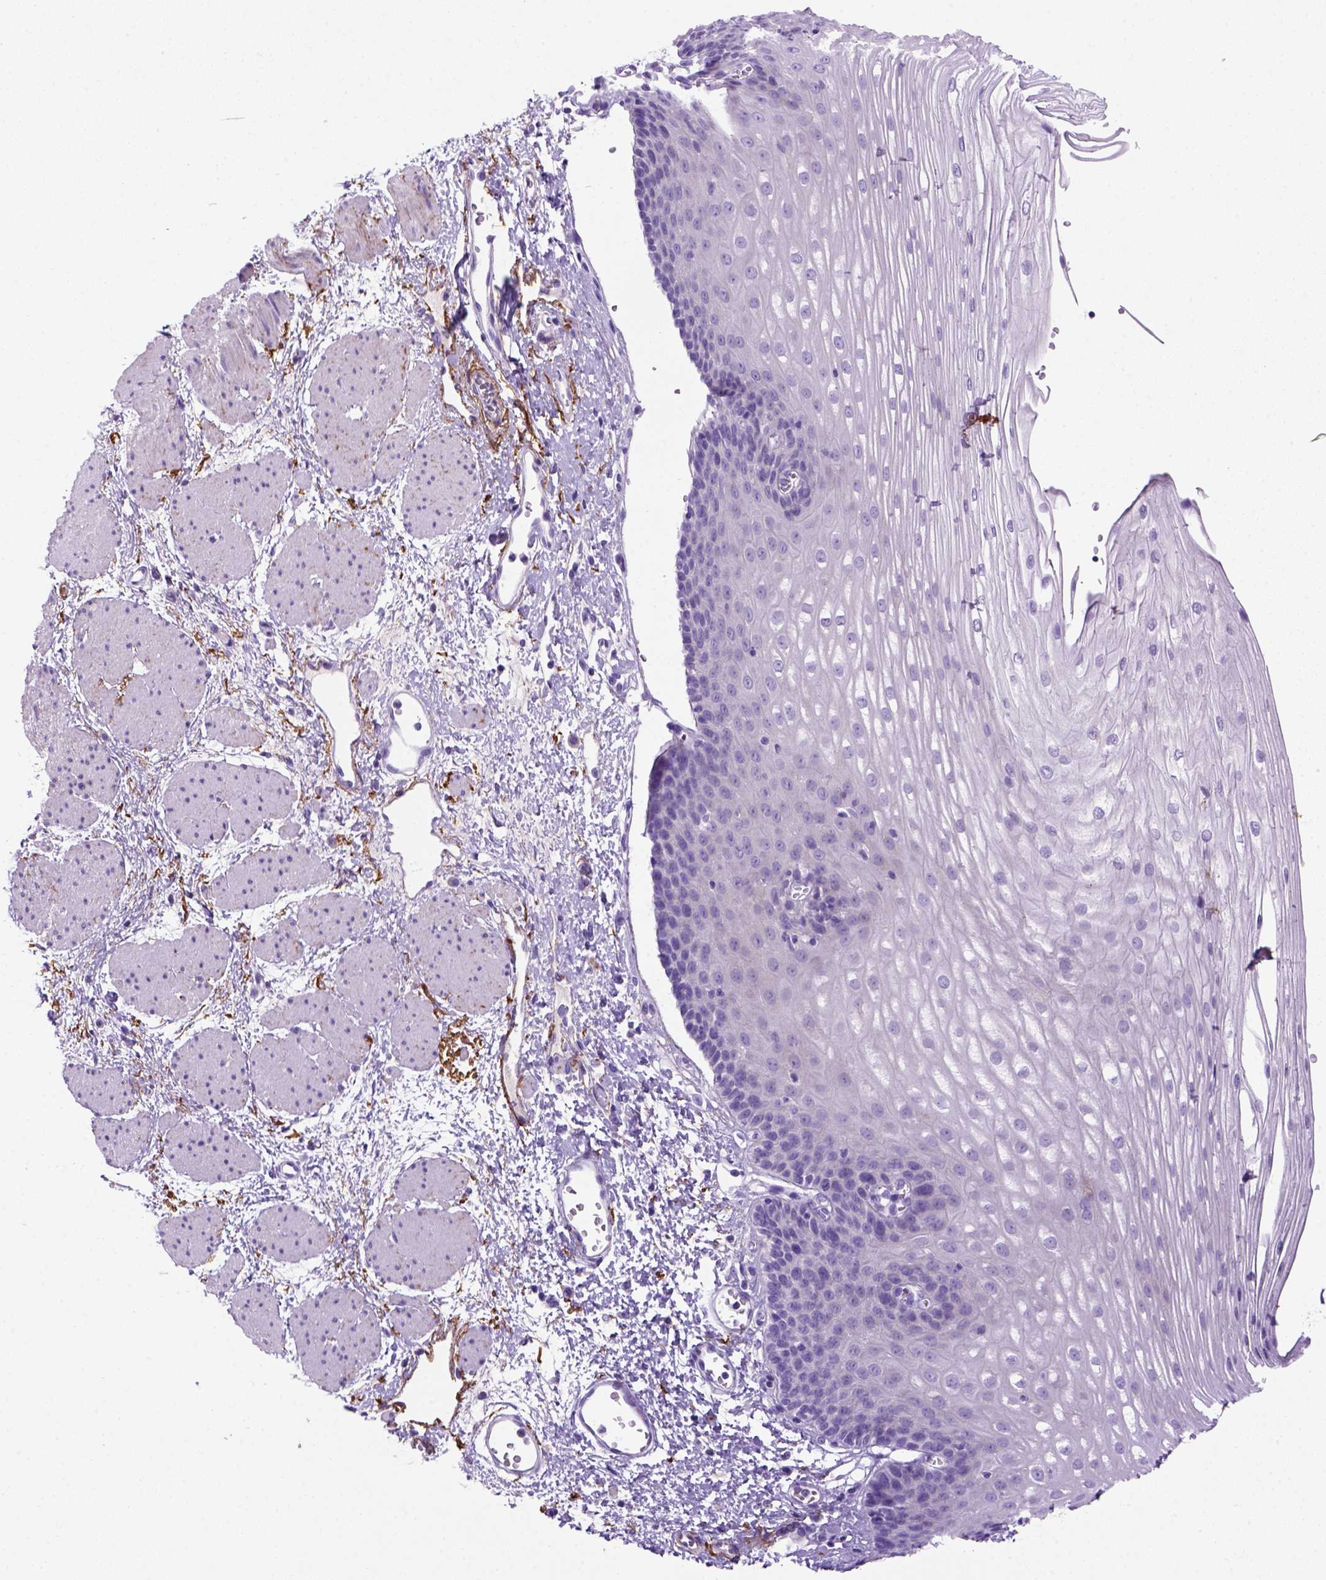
{"staining": {"intensity": "negative", "quantity": "none", "location": "none"}, "tissue": "esophagus", "cell_type": "Squamous epithelial cells", "image_type": "normal", "snomed": [{"axis": "morphology", "description": "Normal tissue, NOS"}, {"axis": "topography", "description": "Esophagus"}], "caption": "The image demonstrates no significant expression in squamous epithelial cells of esophagus.", "gene": "SIRPD", "patient": {"sex": "male", "age": 62}}